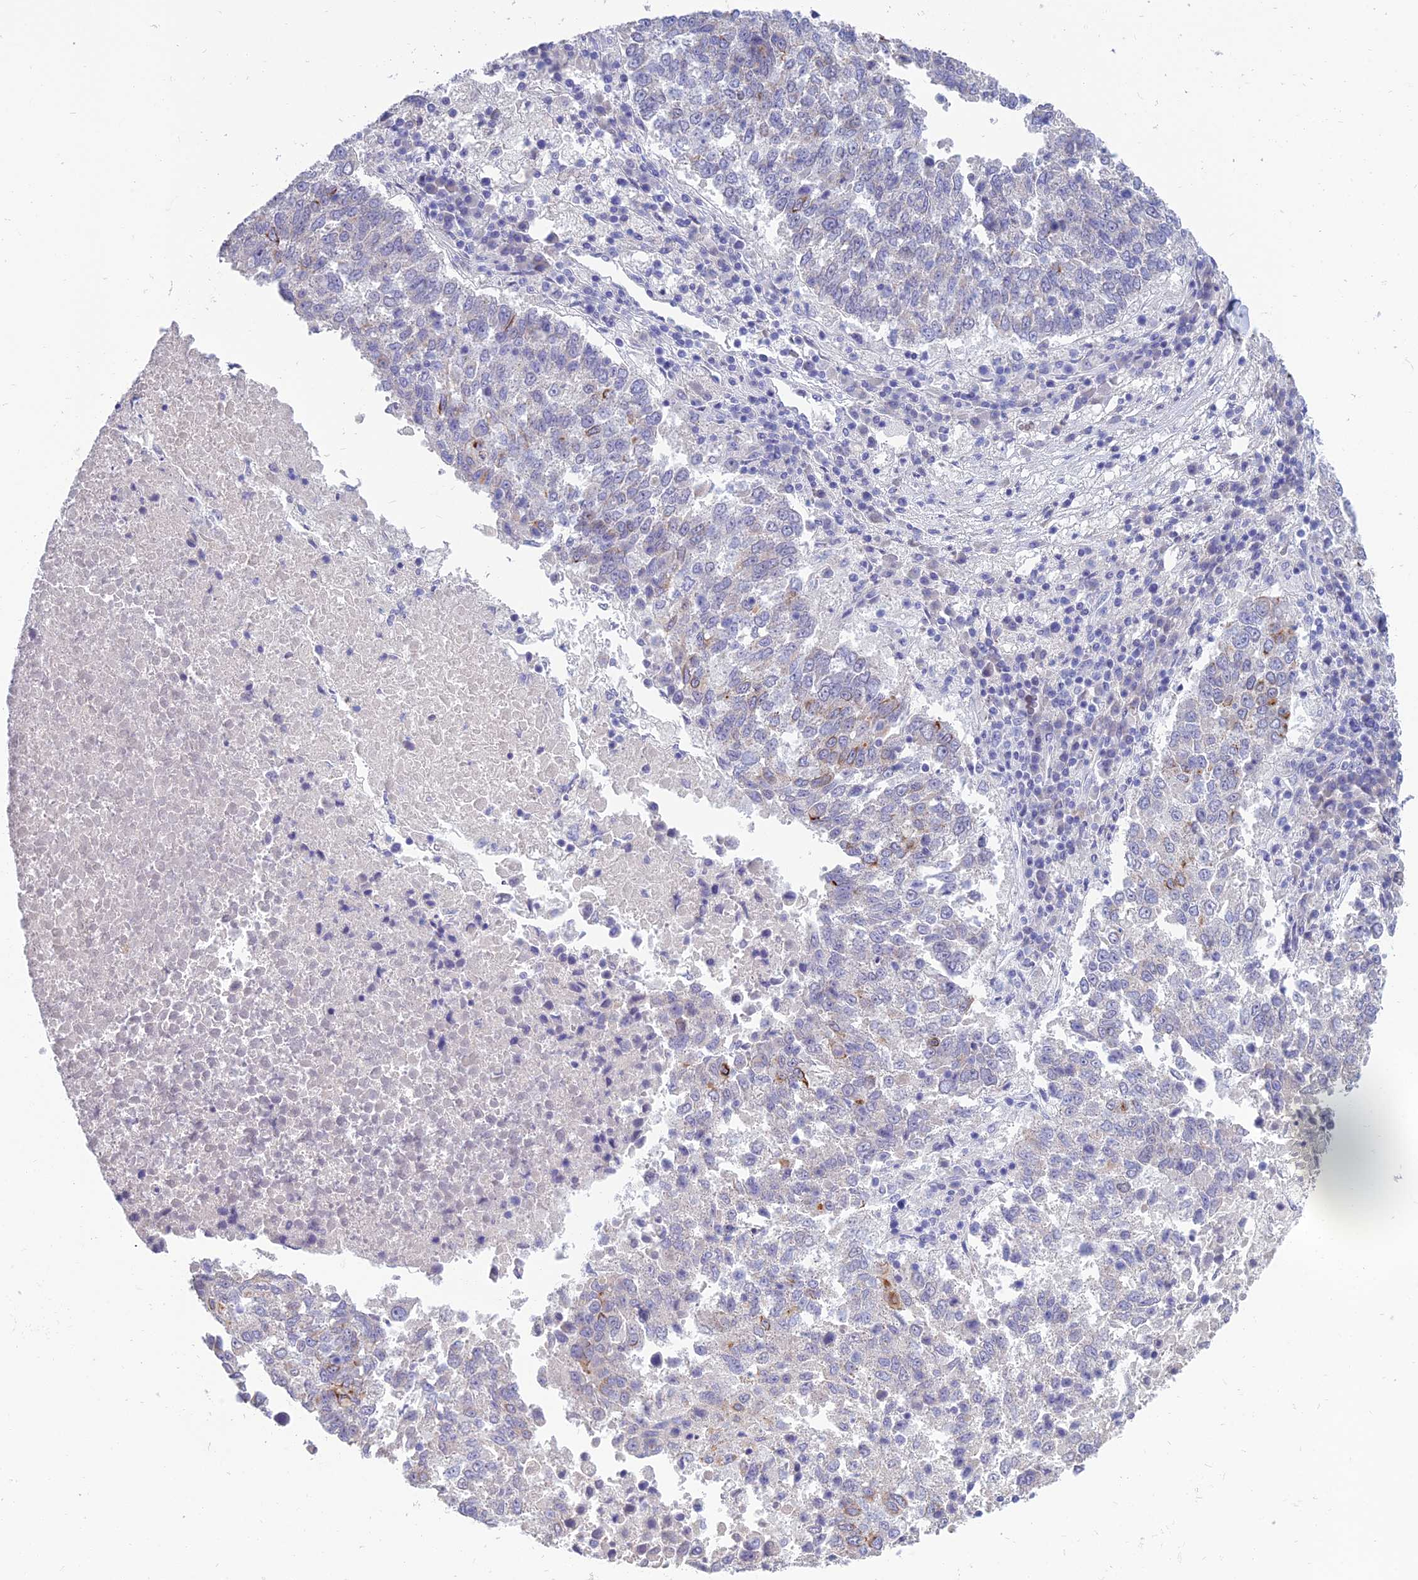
{"staining": {"intensity": "negative", "quantity": "none", "location": "none"}, "tissue": "lung cancer", "cell_type": "Tumor cells", "image_type": "cancer", "snomed": [{"axis": "morphology", "description": "Squamous cell carcinoma, NOS"}, {"axis": "topography", "description": "Lung"}], "caption": "Lung cancer (squamous cell carcinoma) was stained to show a protein in brown. There is no significant positivity in tumor cells. The staining was performed using DAB to visualize the protein expression in brown, while the nuclei were stained in blue with hematoxylin (Magnification: 20x).", "gene": "SPTLC3", "patient": {"sex": "male", "age": 73}}